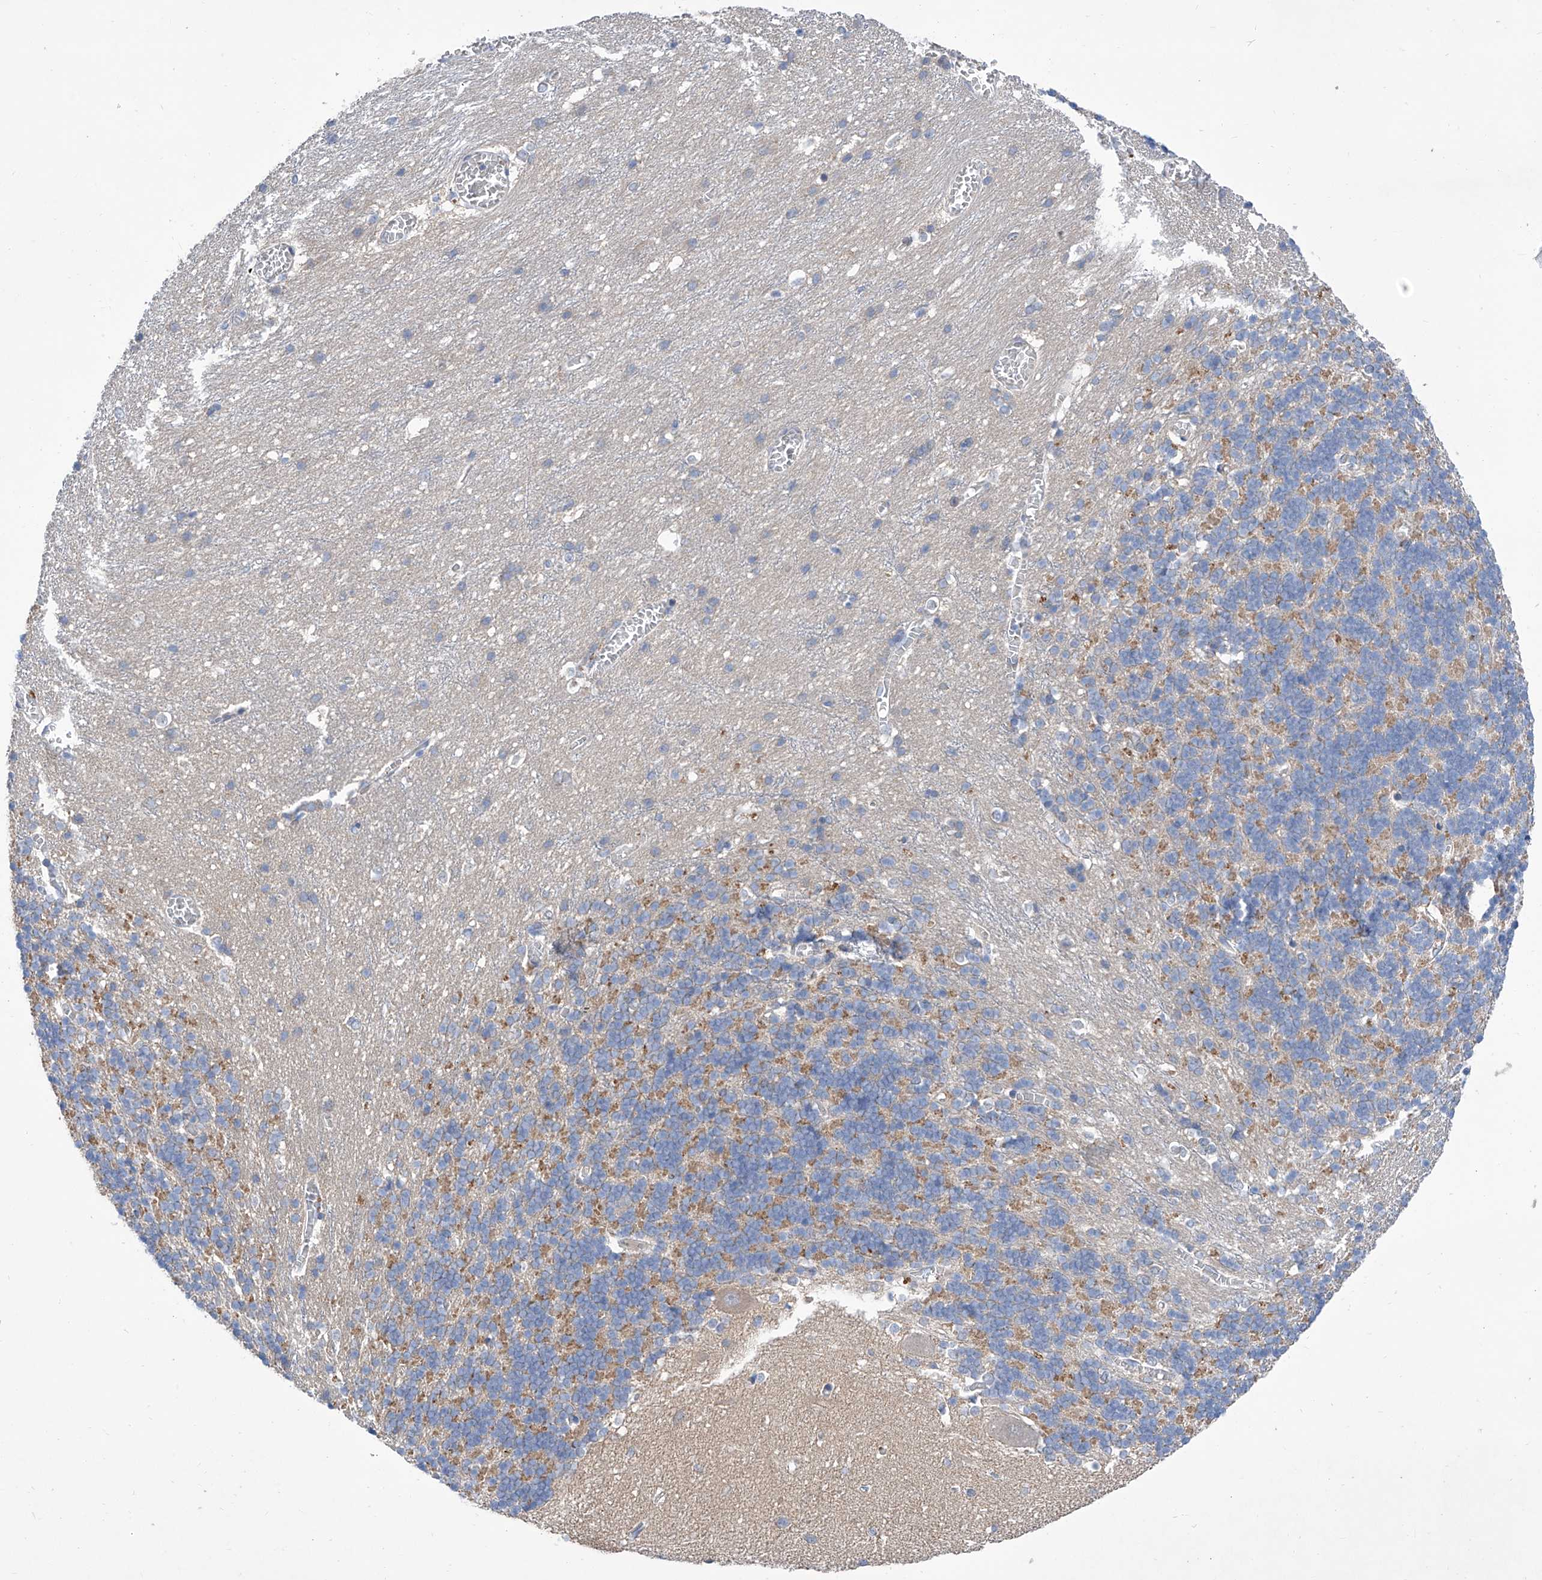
{"staining": {"intensity": "moderate", "quantity": "25%-75%", "location": "cytoplasmic/membranous"}, "tissue": "cerebellum", "cell_type": "Cells in granular layer", "image_type": "normal", "snomed": [{"axis": "morphology", "description": "Normal tissue, NOS"}, {"axis": "topography", "description": "Cerebellum"}], "caption": "IHC of benign human cerebellum reveals medium levels of moderate cytoplasmic/membranous positivity in about 25%-75% of cells in granular layer.", "gene": "SRBD1", "patient": {"sex": "male", "age": 37}}